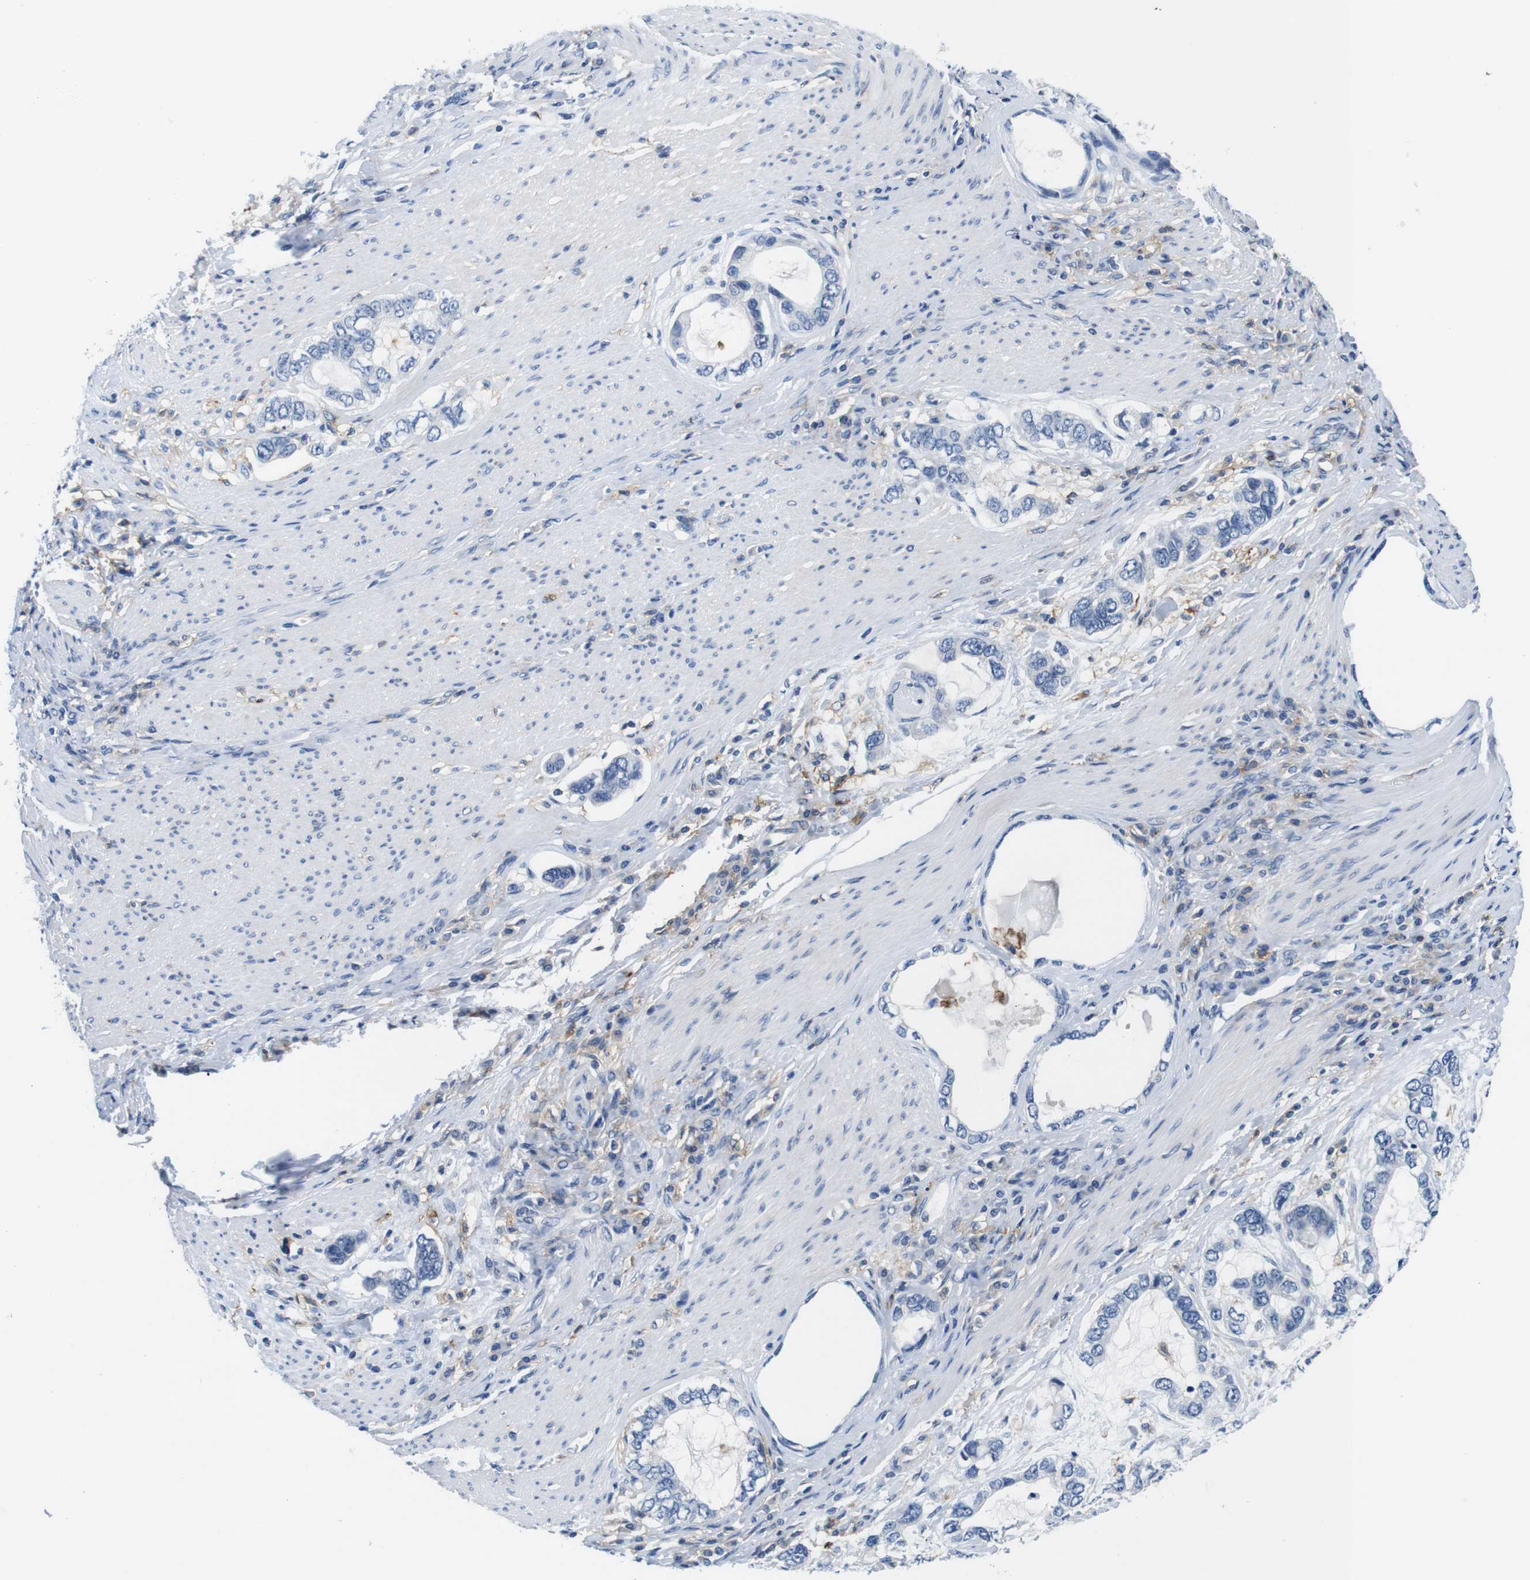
{"staining": {"intensity": "negative", "quantity": "none", "location": "none"}, "tissue": "stomach cancer", "cell_type": "Tumor cells", "image_type": "cancer", "snomed": [{"axis": "morphology", "description": "Adenocarcinoma, NOS"}, {"axis": "topography", "description": "Stomach, lower"}], "caption": "There is no significant positivity in tumor cells of adenocarcinoma (stomach).", "gene": "CD300C", "patient": {"sex": "female", "age": 93}}